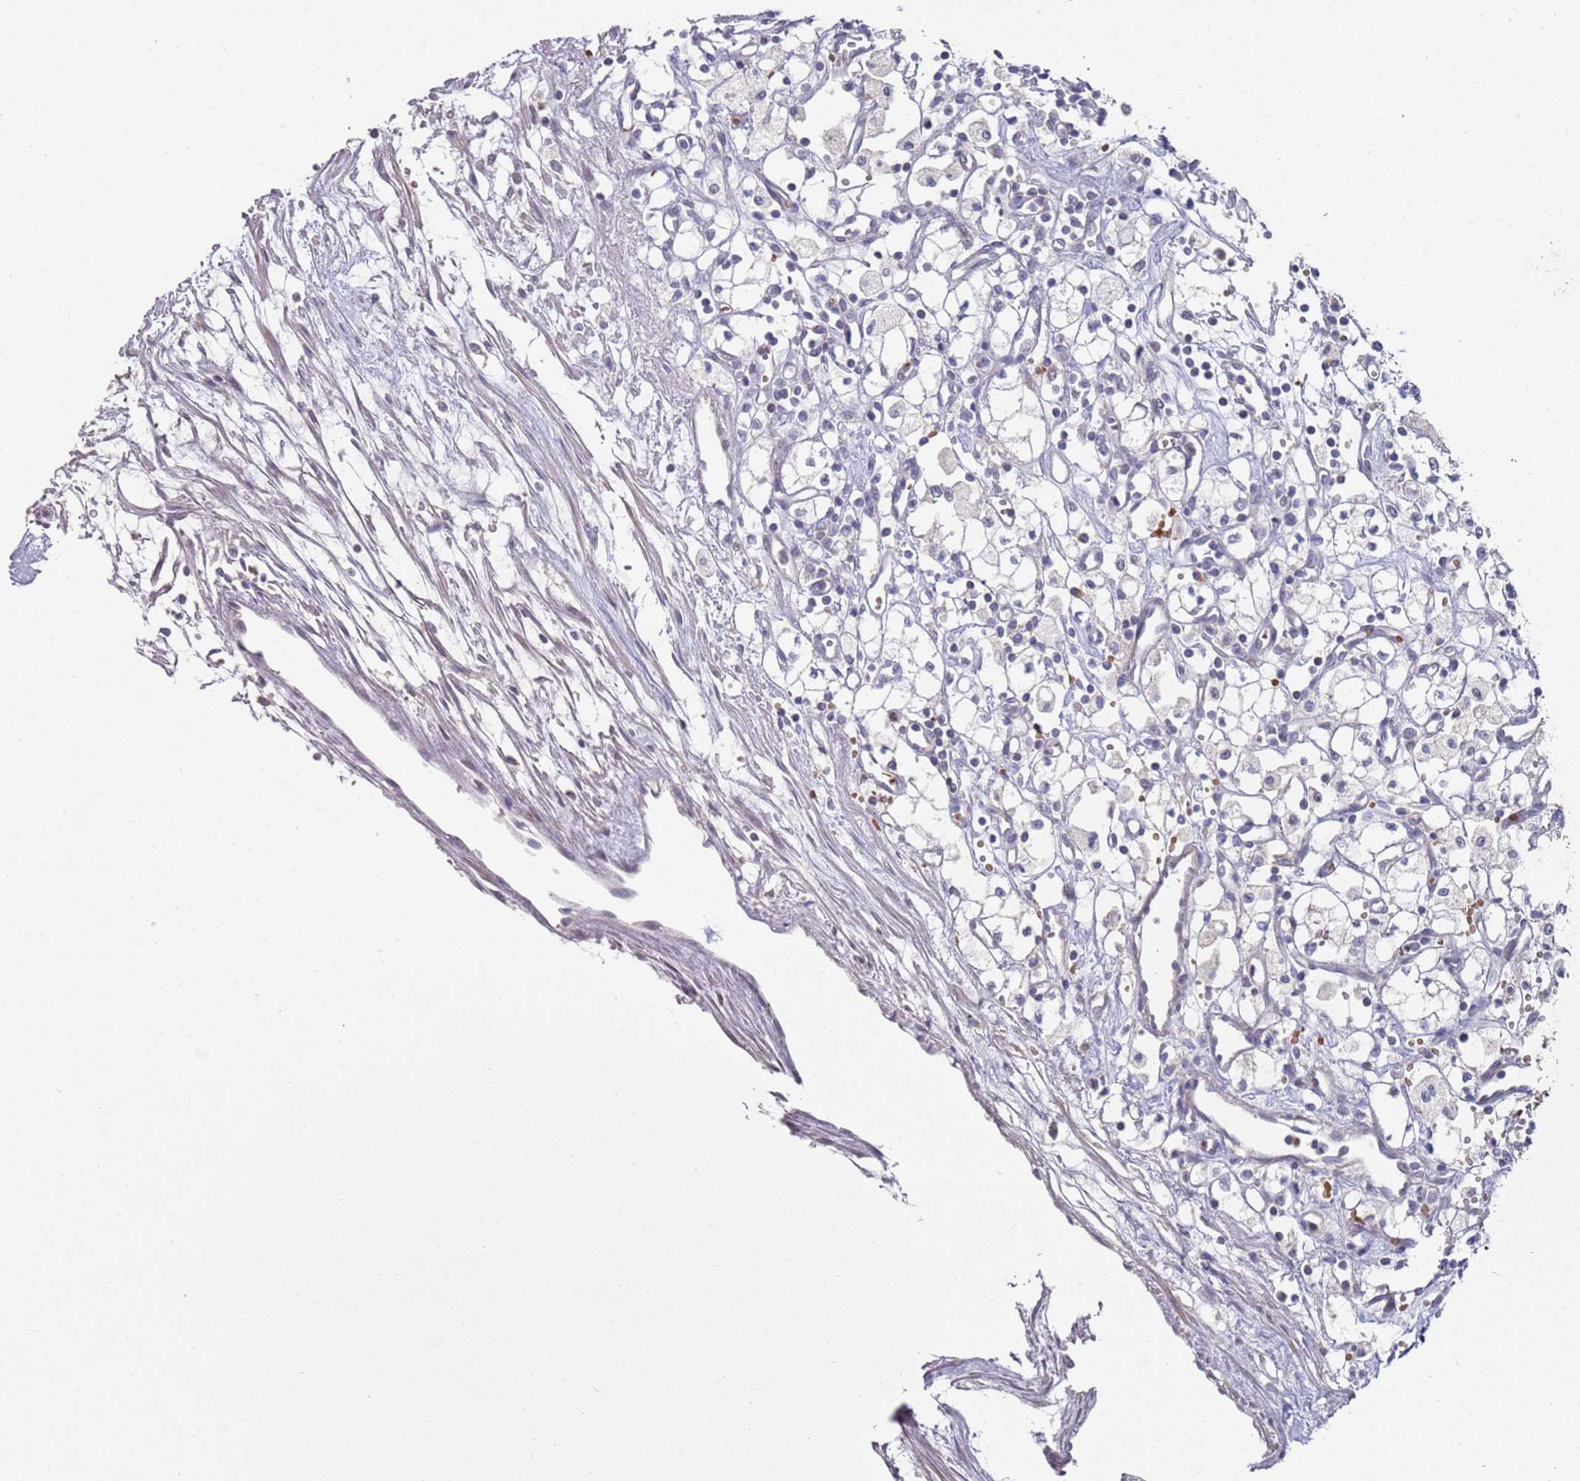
{"staining": {"intensity": "negative", "quantity": "none", "location": "none"}, "tissue": "renal cancer", "cell_type": "Tumor cells", "image_type": "cancer", "snomed": [{"axis": "morphology", "description": "Adenocarcinoma, NOS"}, {"axis": "topography", "description": "Kidney"}], "caption": "This histopathology image is of renal cancer stained with IHC to label a protein in brown with the nuclei are counter-stained blue. There is no expression in tumor cells. (DAB immunohistochemistry with hematoxylin counter stain).", "gene": "LACC1", "patient": {"sex": "male", "age": 59}}